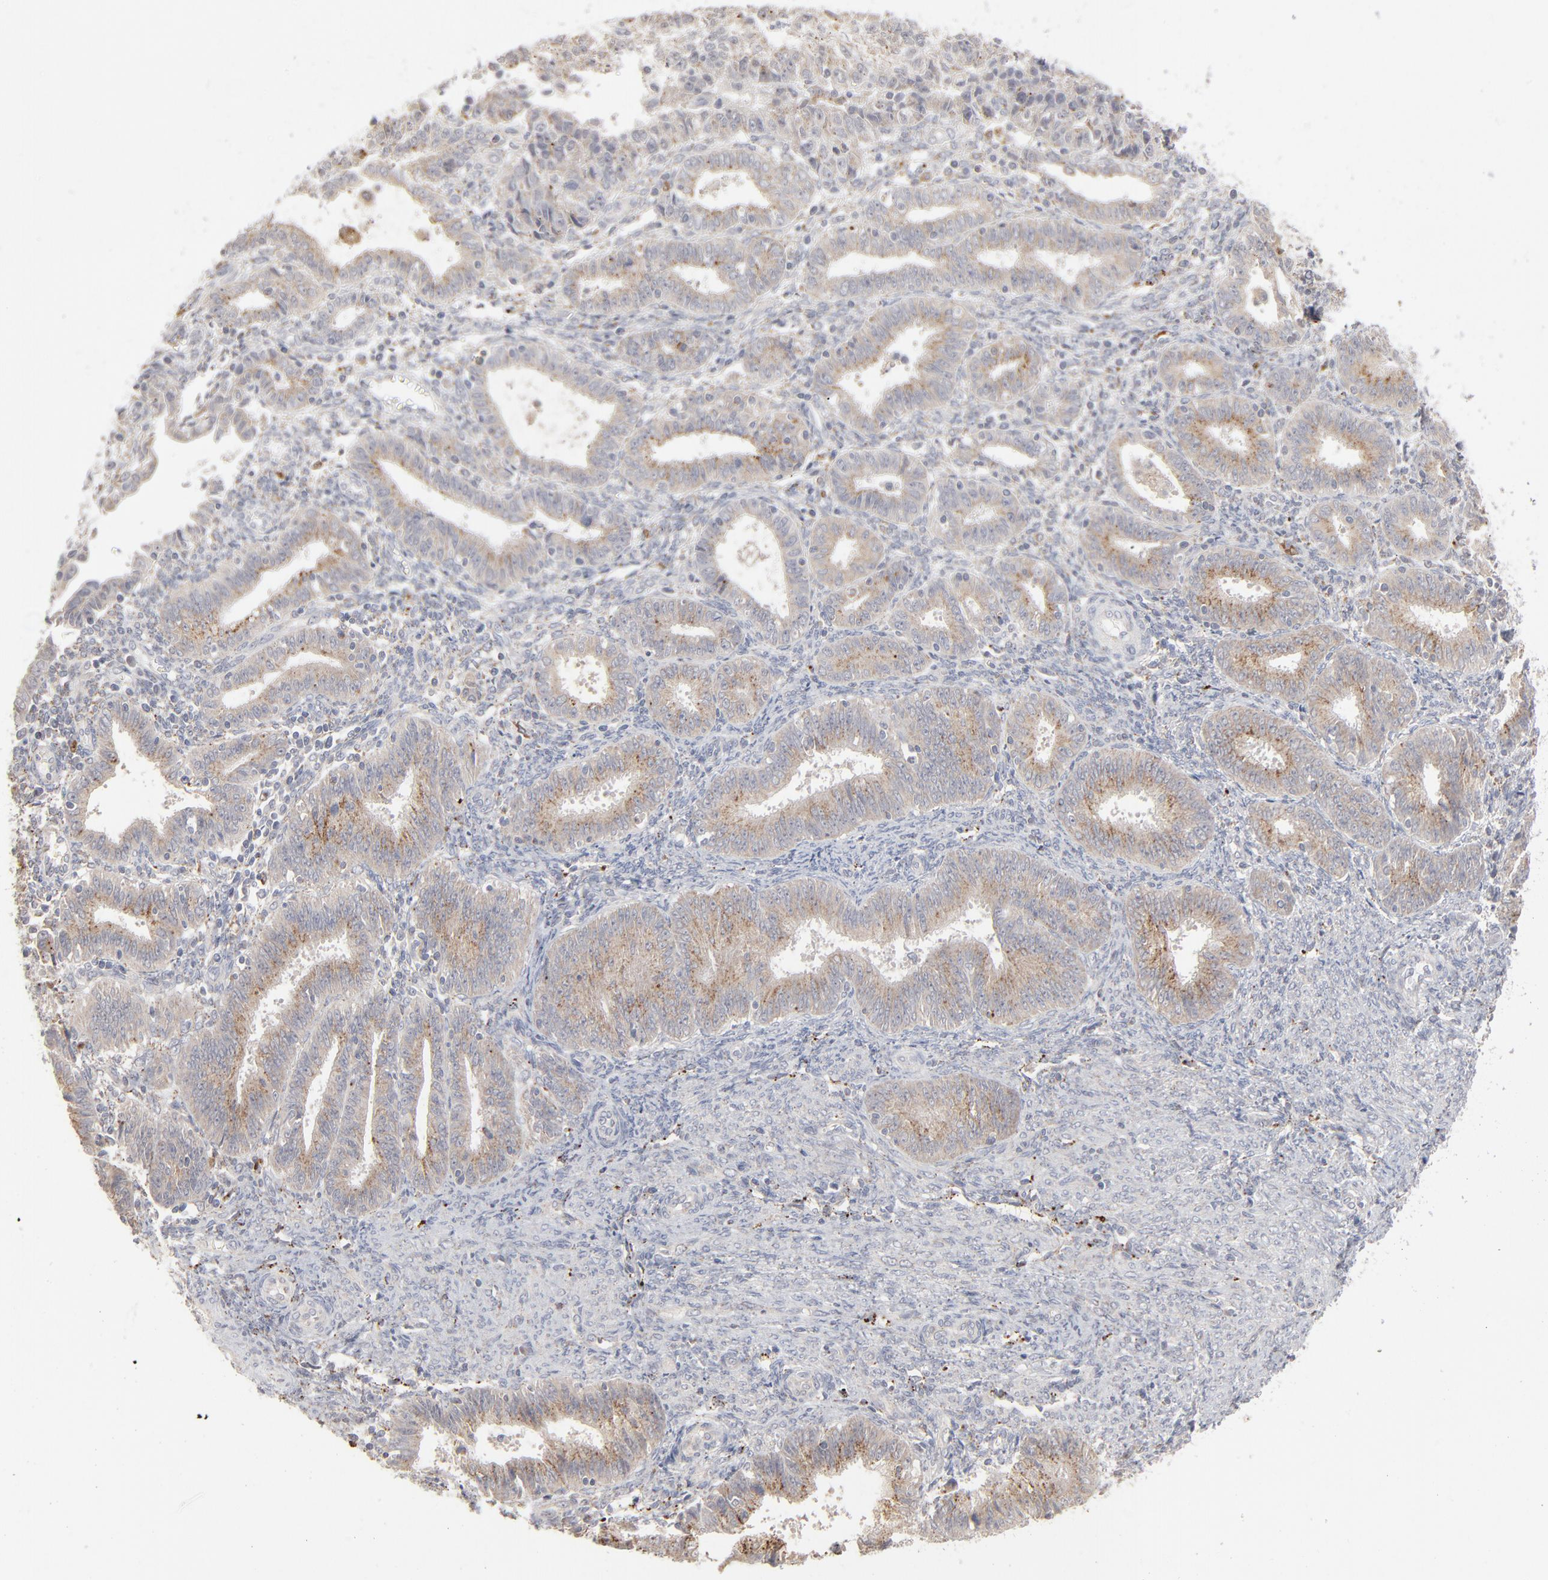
{"staining": {"intensity": "weak", "quantity": ">75%", "location": "cytoplasmic/membranous"}, "tissue": "endometrial cancer", "cell_type": "Tumor cells", "image_type": "cancer", "snomed": [{"axis": "morphology", "description": "Adenocarcinoma, NOS"}, {"axis": "topography", "description": "Endometrium"}], "caption": "Human endometrial cancer (adenocarcinoma) stained with a brown dye reveals weak cytoplasmic/membranous positive staining in approximately >75% of tumor cells.", "gene": "POMT2", "patient": {"sex": "female", "age": 42}}